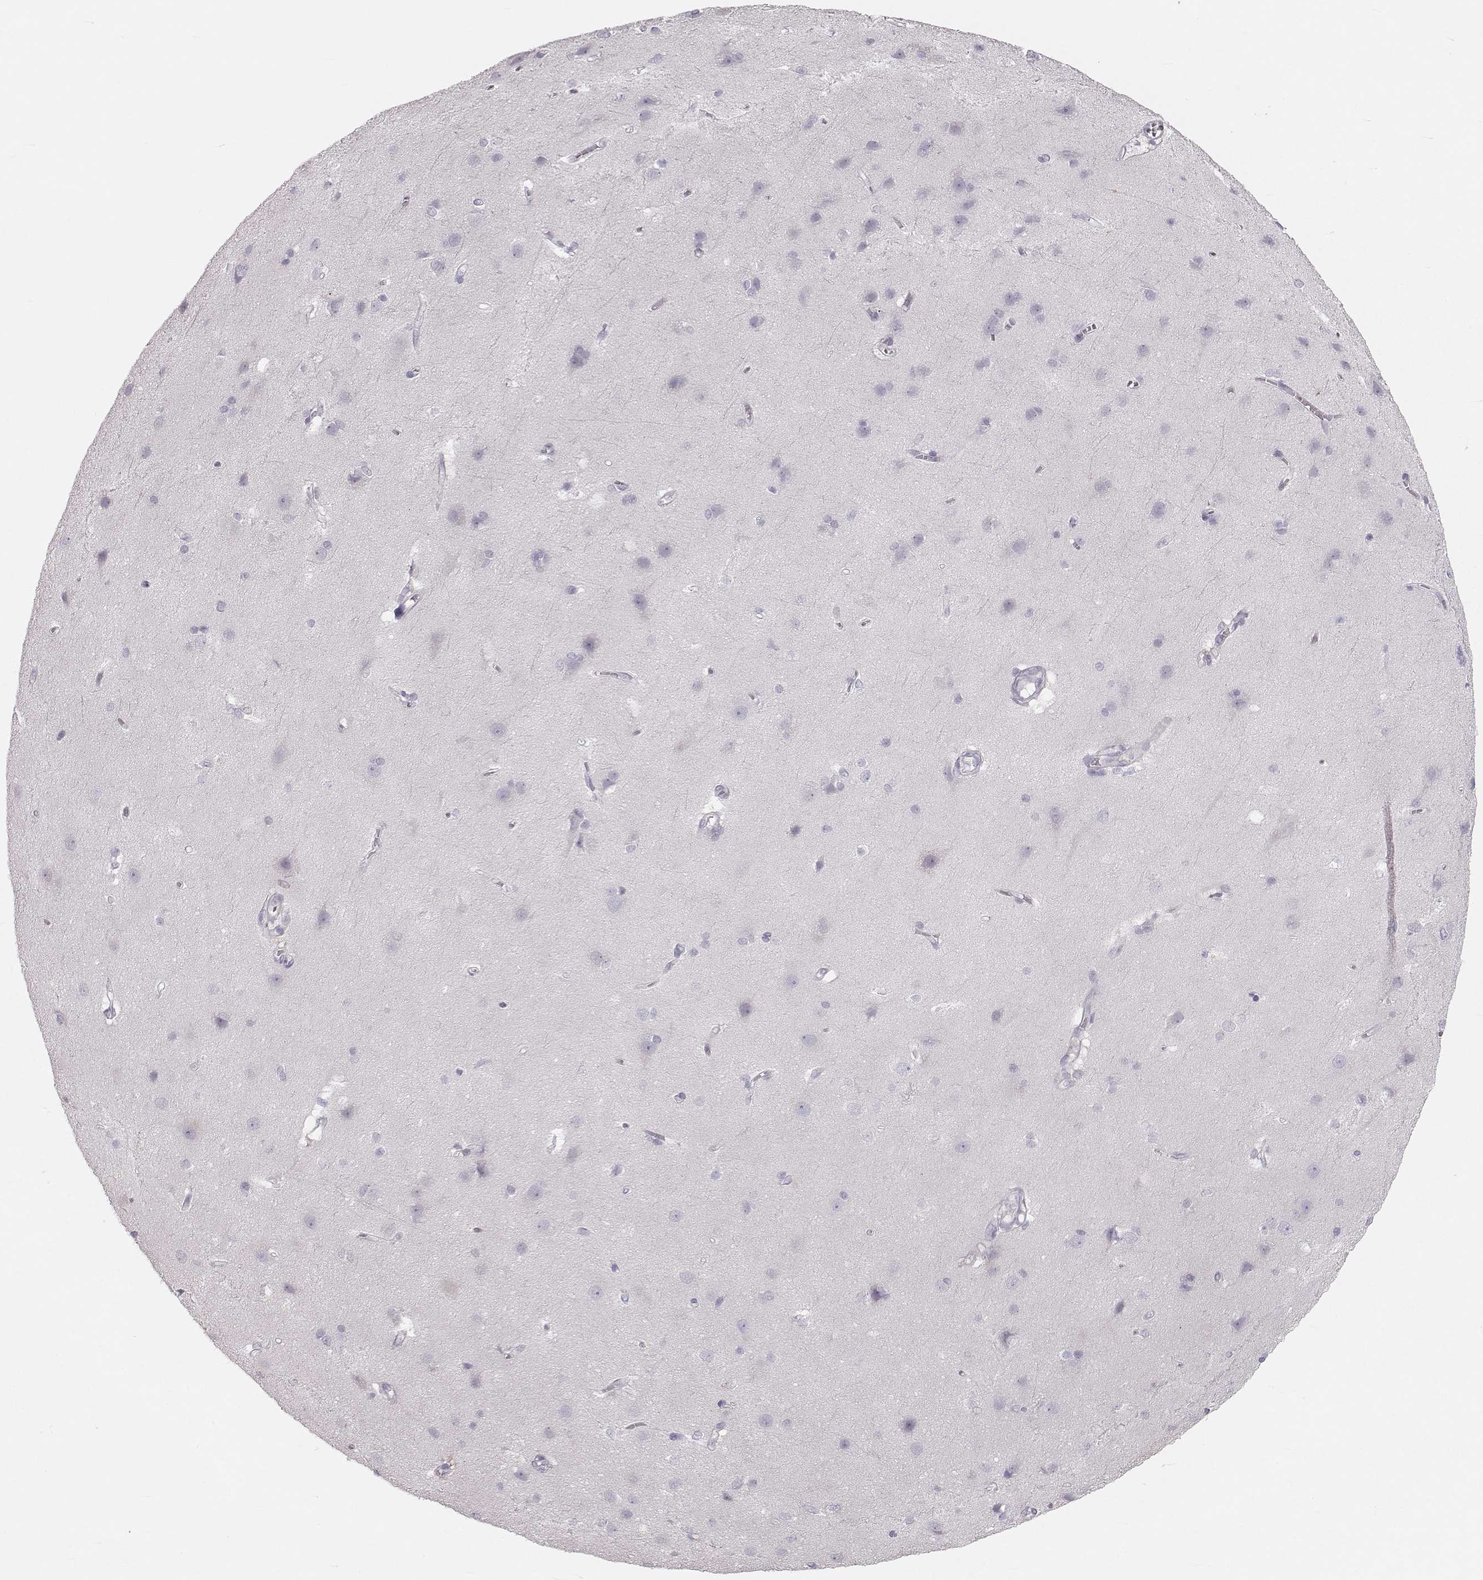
{"staining": {"intensity": "negative", "quantity": "none", "location": "none"}, "tissue": "cerebral cortex", "cell_type": "Endothelial cells", "image_type": "normal", "snomed": [{"axis": "morphology", "description": "Normal tissue, NOS"}, {"axis": "topography", "description": "Cerebral cortex"}], "caption": "Immunohistochemical staining of normal human cerebral cortex shows no significant positivity in endothelial cells.", "gene": "OIP5", "patient": {"sex": "male", "age": 37}}